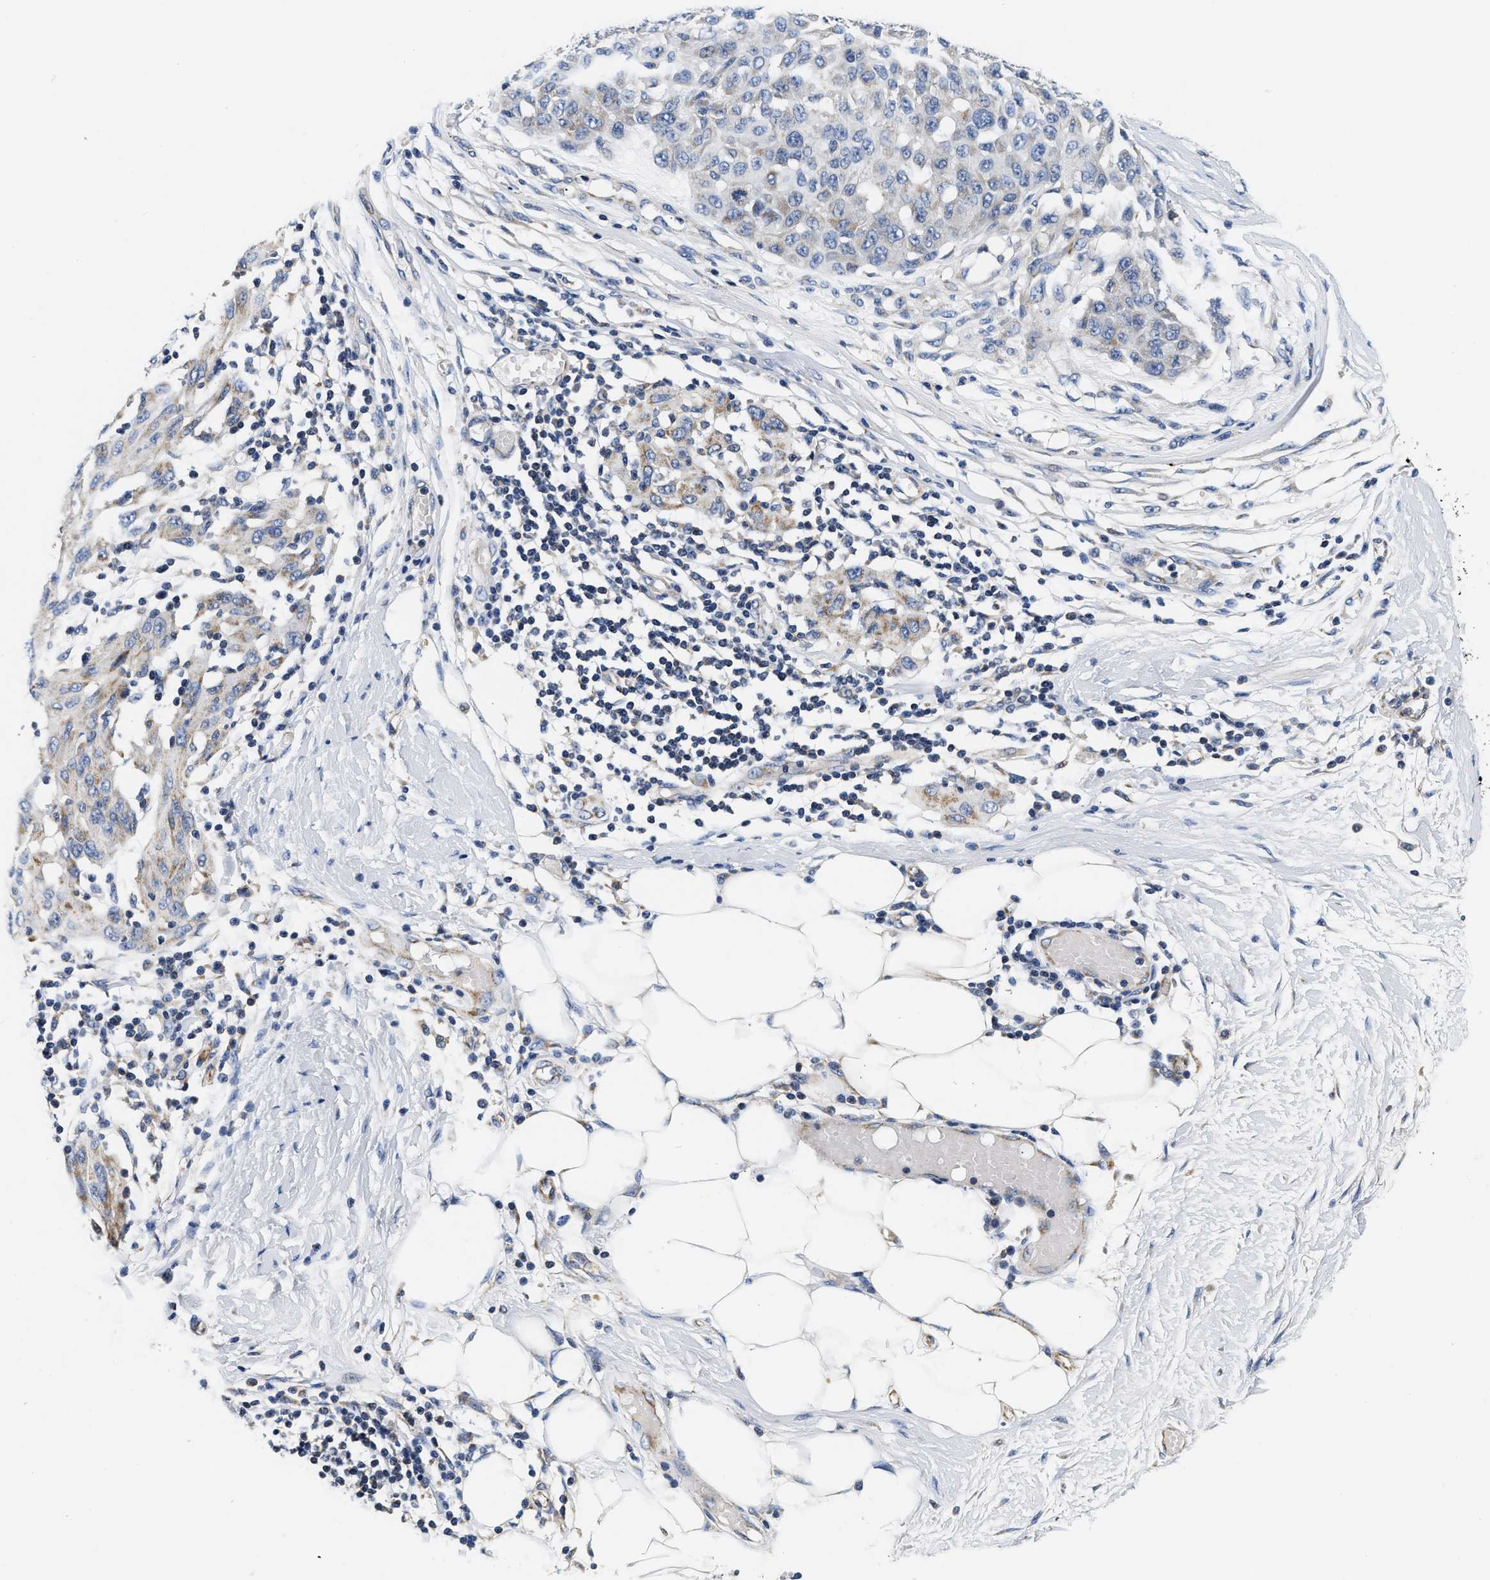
{"staining": {"intensity": "negative", "quantity": "none", "location": "none"}, "tissue": "melanoma", "cell_type": "Tumor cells", "image_type": "cancer", "snomed": [{"axis": "morphology", "description": "Normal tissue, NOS"}, {"axis": "morphology", "description": "Malignant melanoma, NOS"}, {"axis": "topography", "description": "Skin"}], "caption": "There is no significant expression in tumor cells of malignant melanoma.", "gene": "PDP1", "patient": {"sex": "male", "age": 62}}